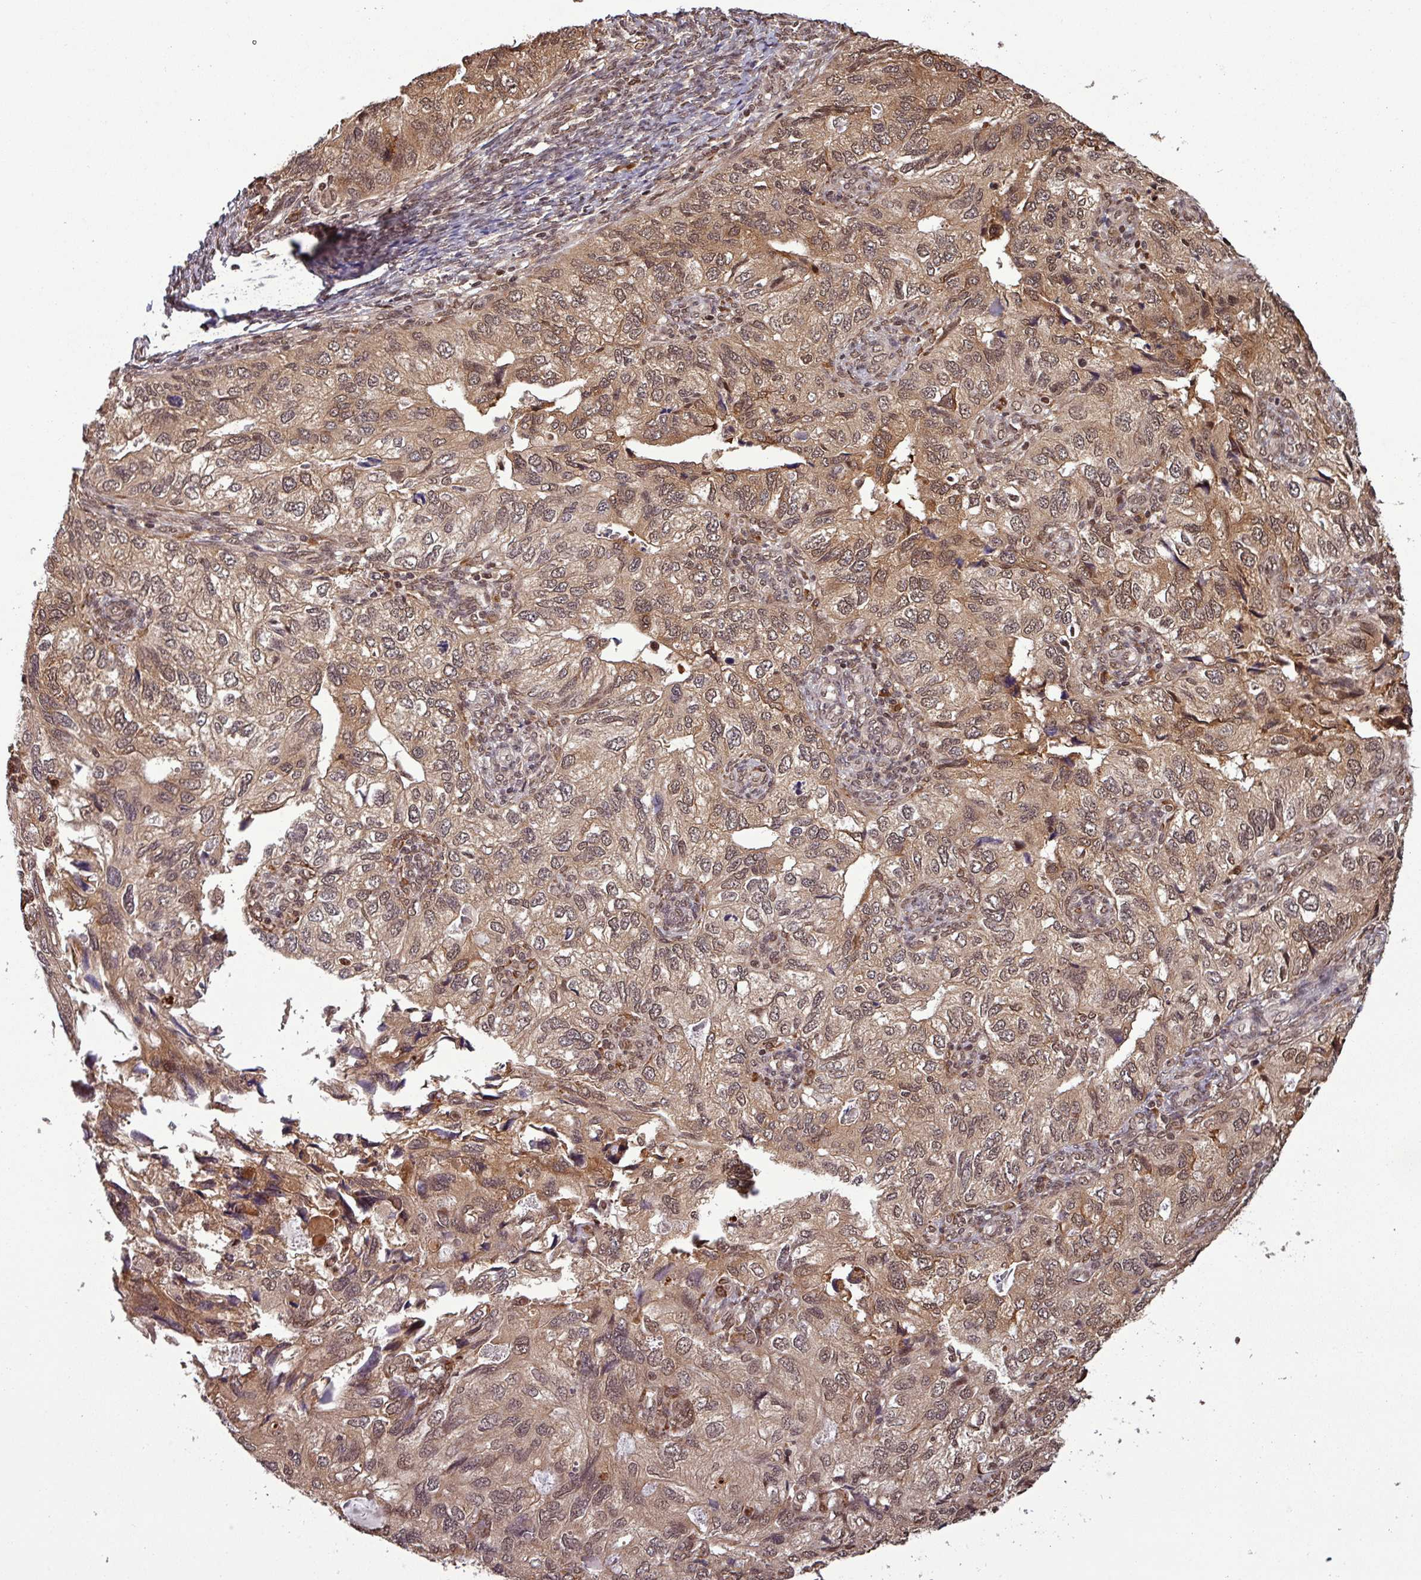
{"staining": {"intensity": "moderate", "quantity": ">75%", "location": "cytoplasmic/membranous,nuclear"}, "tissue": "endometrial cancer", "cell_type": "Tumor cells", "image_type": "cancer", "snomed": [{"axis": "morphology", "description": "Carcinoma, NOS"}, {"axis": "topography", "description": "Uterus"}], "caption": "IHC micrograph of neoplastic tissue: endometrial cancer stained using immunohistochemistry demonstrates medium levels of moderate protein expression localized specifically in the cytoplasmic/membranous and nuclear of tumor cells, appearing as a cytoplasmic/membranous and nuclear brown color.", "gene": "NOB1", "patient": {"sex": "female", "age": 76}}